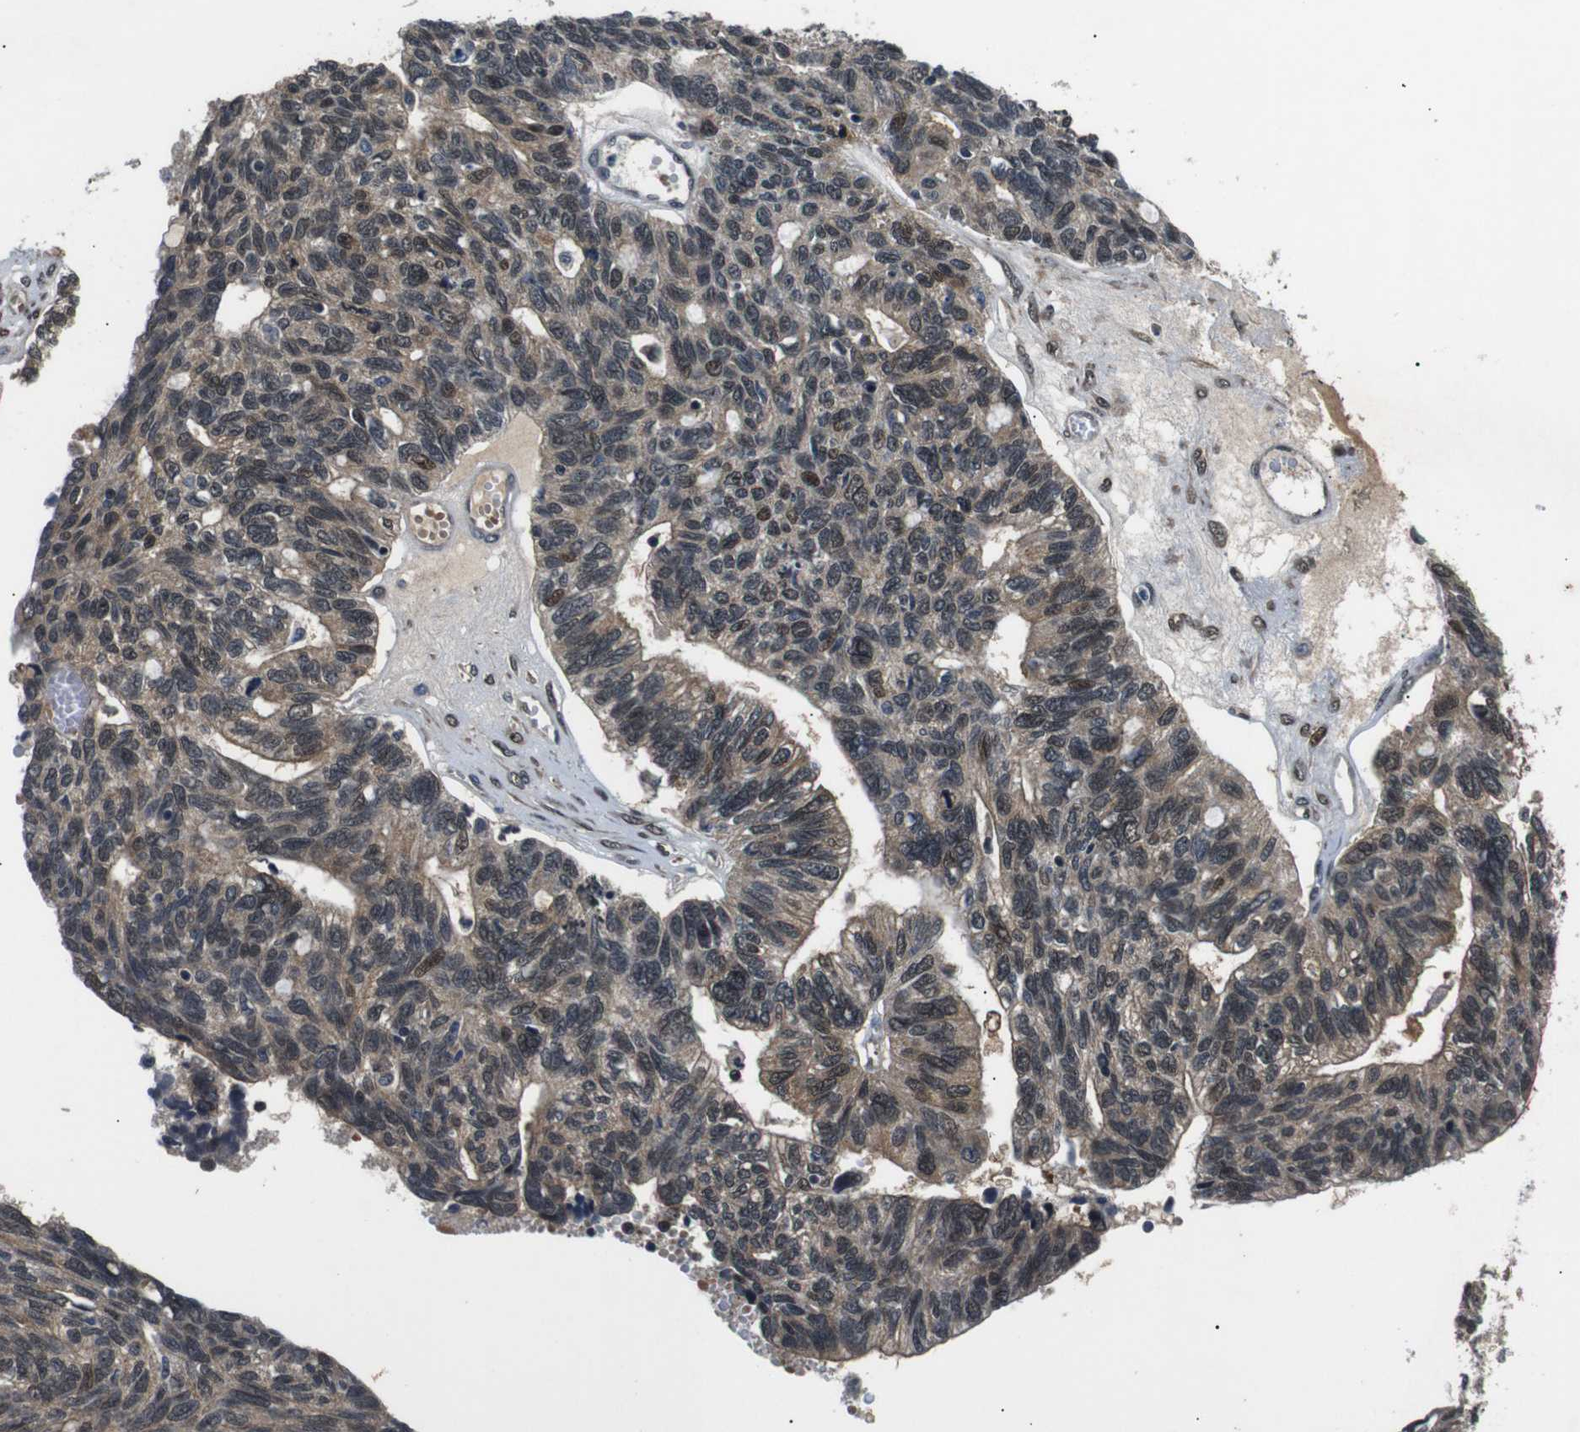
{"staining": {"intensity": "moderate", "quantity": ">75%", "location": "cytoplasmic/membranous,nuclear"}, "tissue": "ovarian cancer", "cell_type": "Tumor cells", "image_type": "cancer", "snomed": [{"axis": "morphology", "description": "Cystadenocarcinoma, serous, NOS"}, {"axis": "topography", "description": "Ovary"}], "caption": "Ovarian cancer (serous cystadenocarcinoma) tissue shows moderate cytoplasmic/membranous and nuclear expression in approximately >75% of tumor cells, visualized by immunohistochemistry.", "gene": "SKP1", "patient": {"sex": "female", "age": 79}}